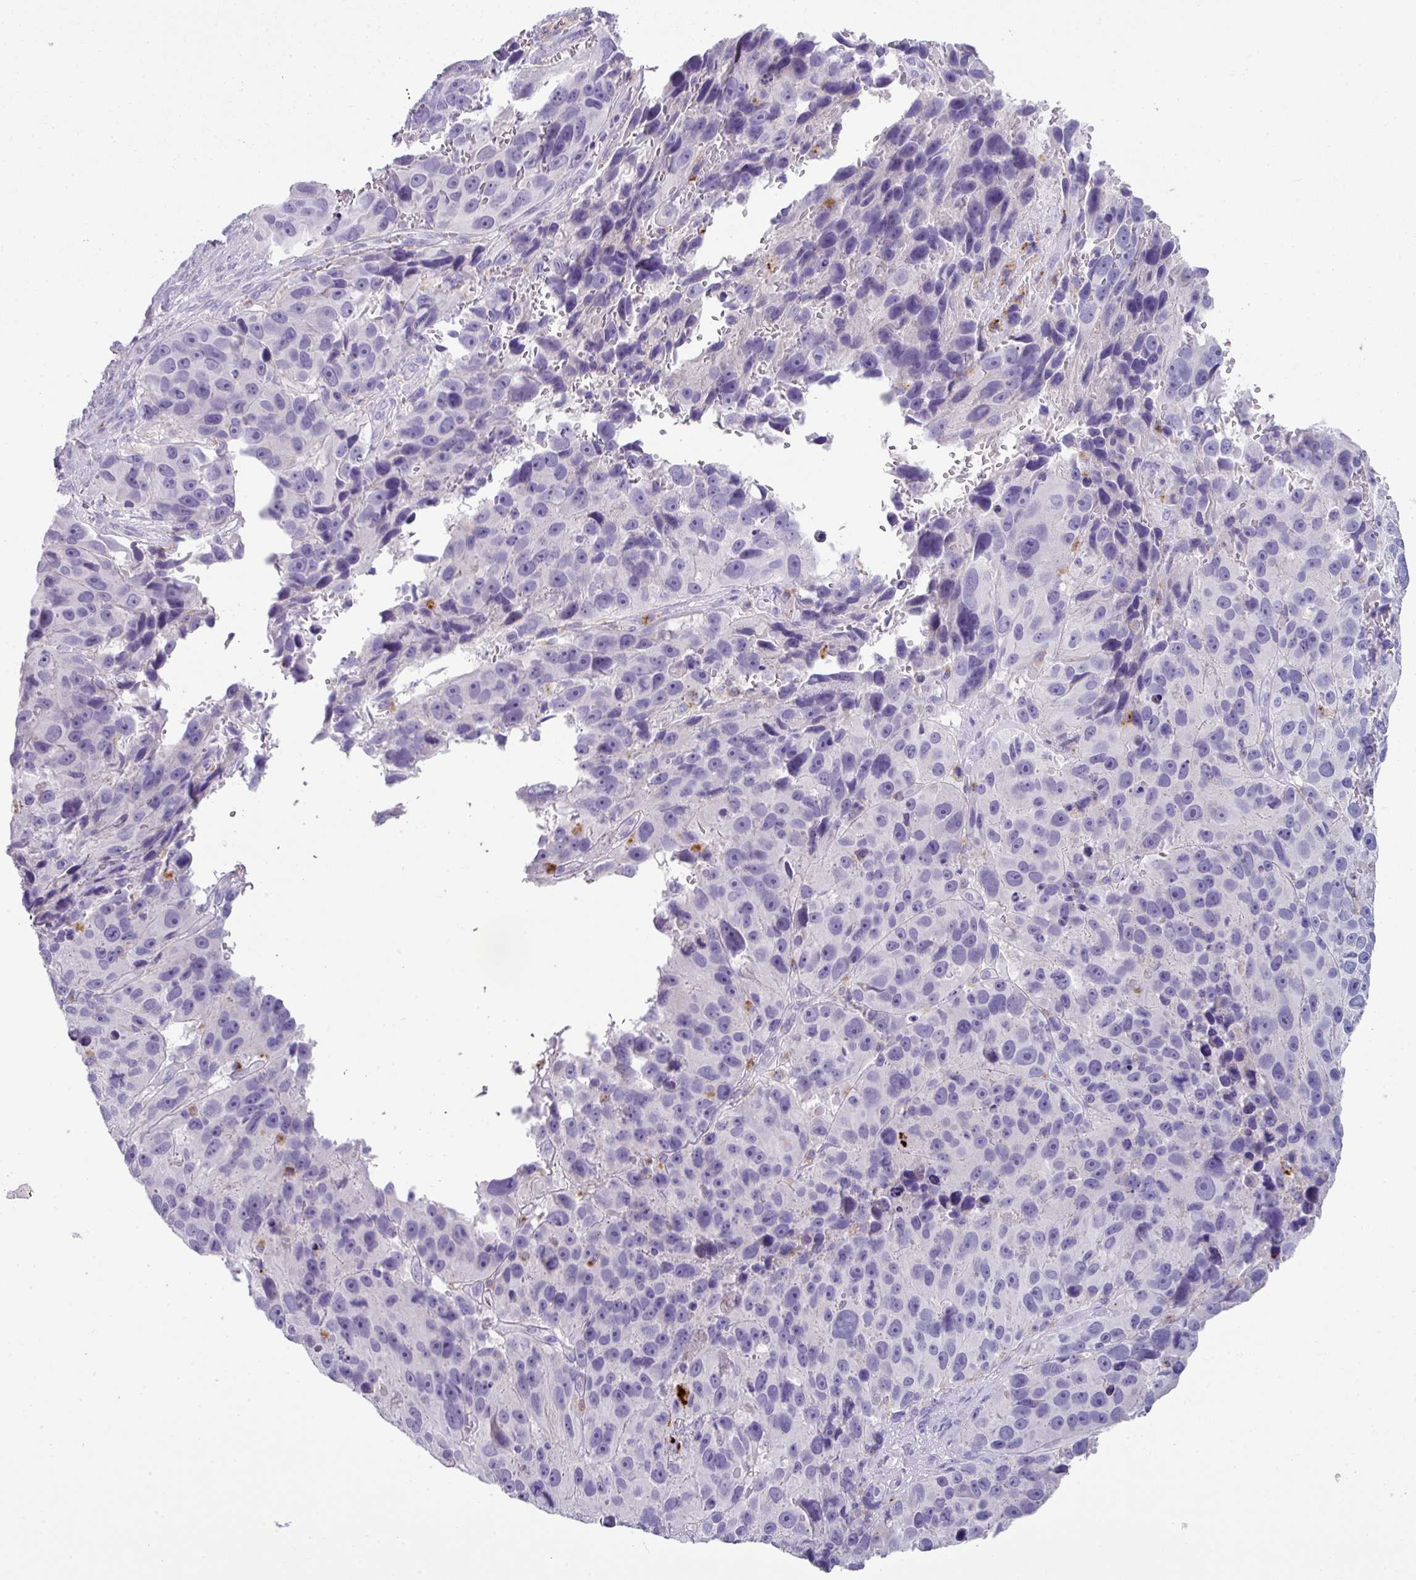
{"staining": {"intensity": "negative", "quantity": "none", "location": "none"}, "tissue": "melanoma", "cell_type": "Tumor cells", "image_type": "cancer", "snomed": [{"axis": "morphology", "description": "Malignant melanoma, NOS"}, {"axis": "topography", "description": "Skin"}], "caption": "A high-resolution histopathology image shows immunohistochemistry (IHC) staining of malignant melanoma, which reveals no significant staining in tumor cells.", "gene": "ZNF568", "patient": {"sex": "male", "age": 84}}